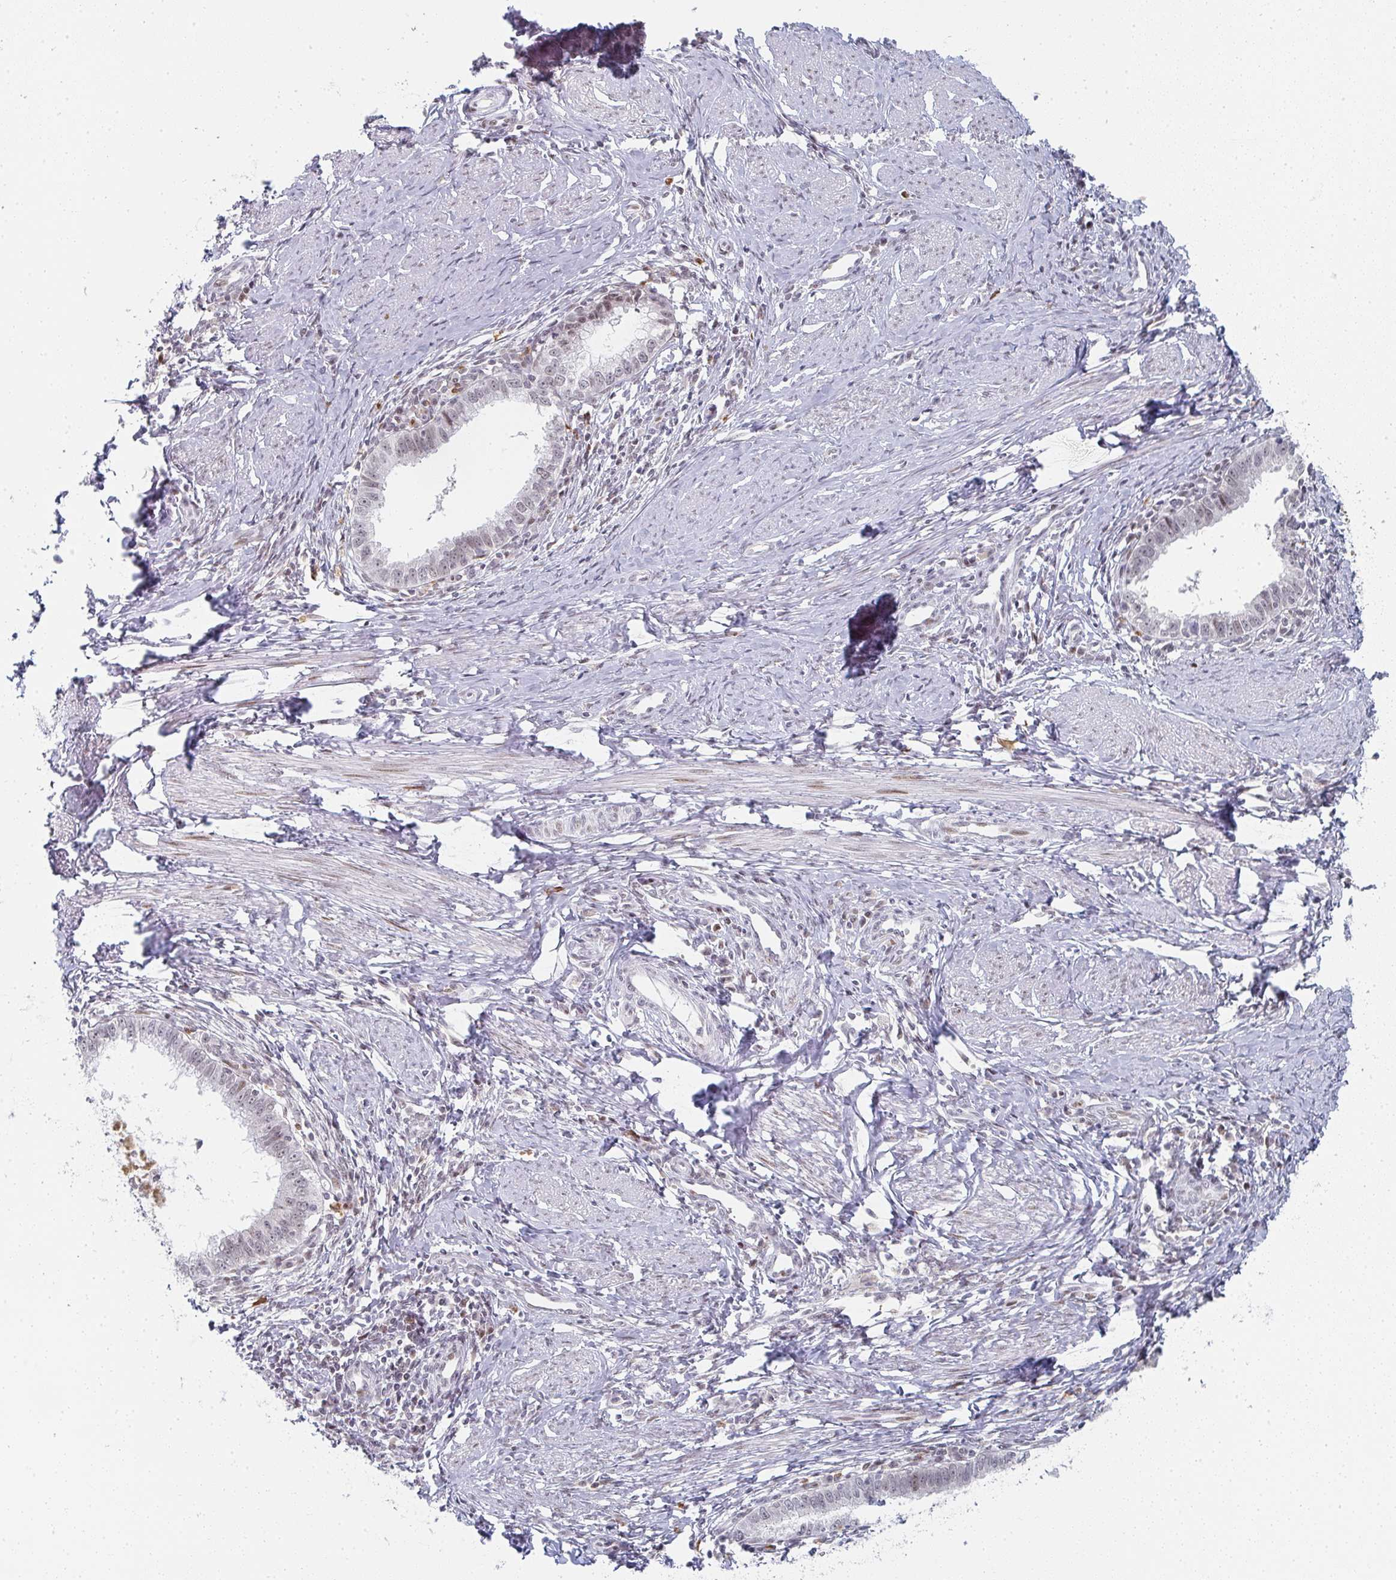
{"staining": {"intensity": "weak", "quantity": "25%-75%", "location": "nuclear"}, "tissue": "cervical cancer", "cell_type": "Tumor cells", "image_type": "cancer", "snomed": [{"axis": "morphology", "description": "Adenocarcinoma, NOS"}, {"axis": "topography", "description": "Cervix"}], "caption": "The photomicrograph shows a brown stain indicating the presence of a protein in the nuclear of tumor cells in cervical cancer. (Brightfield microscopy of DAB IHC at high magnification).", "gene": "LIN54", "patient": {"sex": "female", "age": 36}}